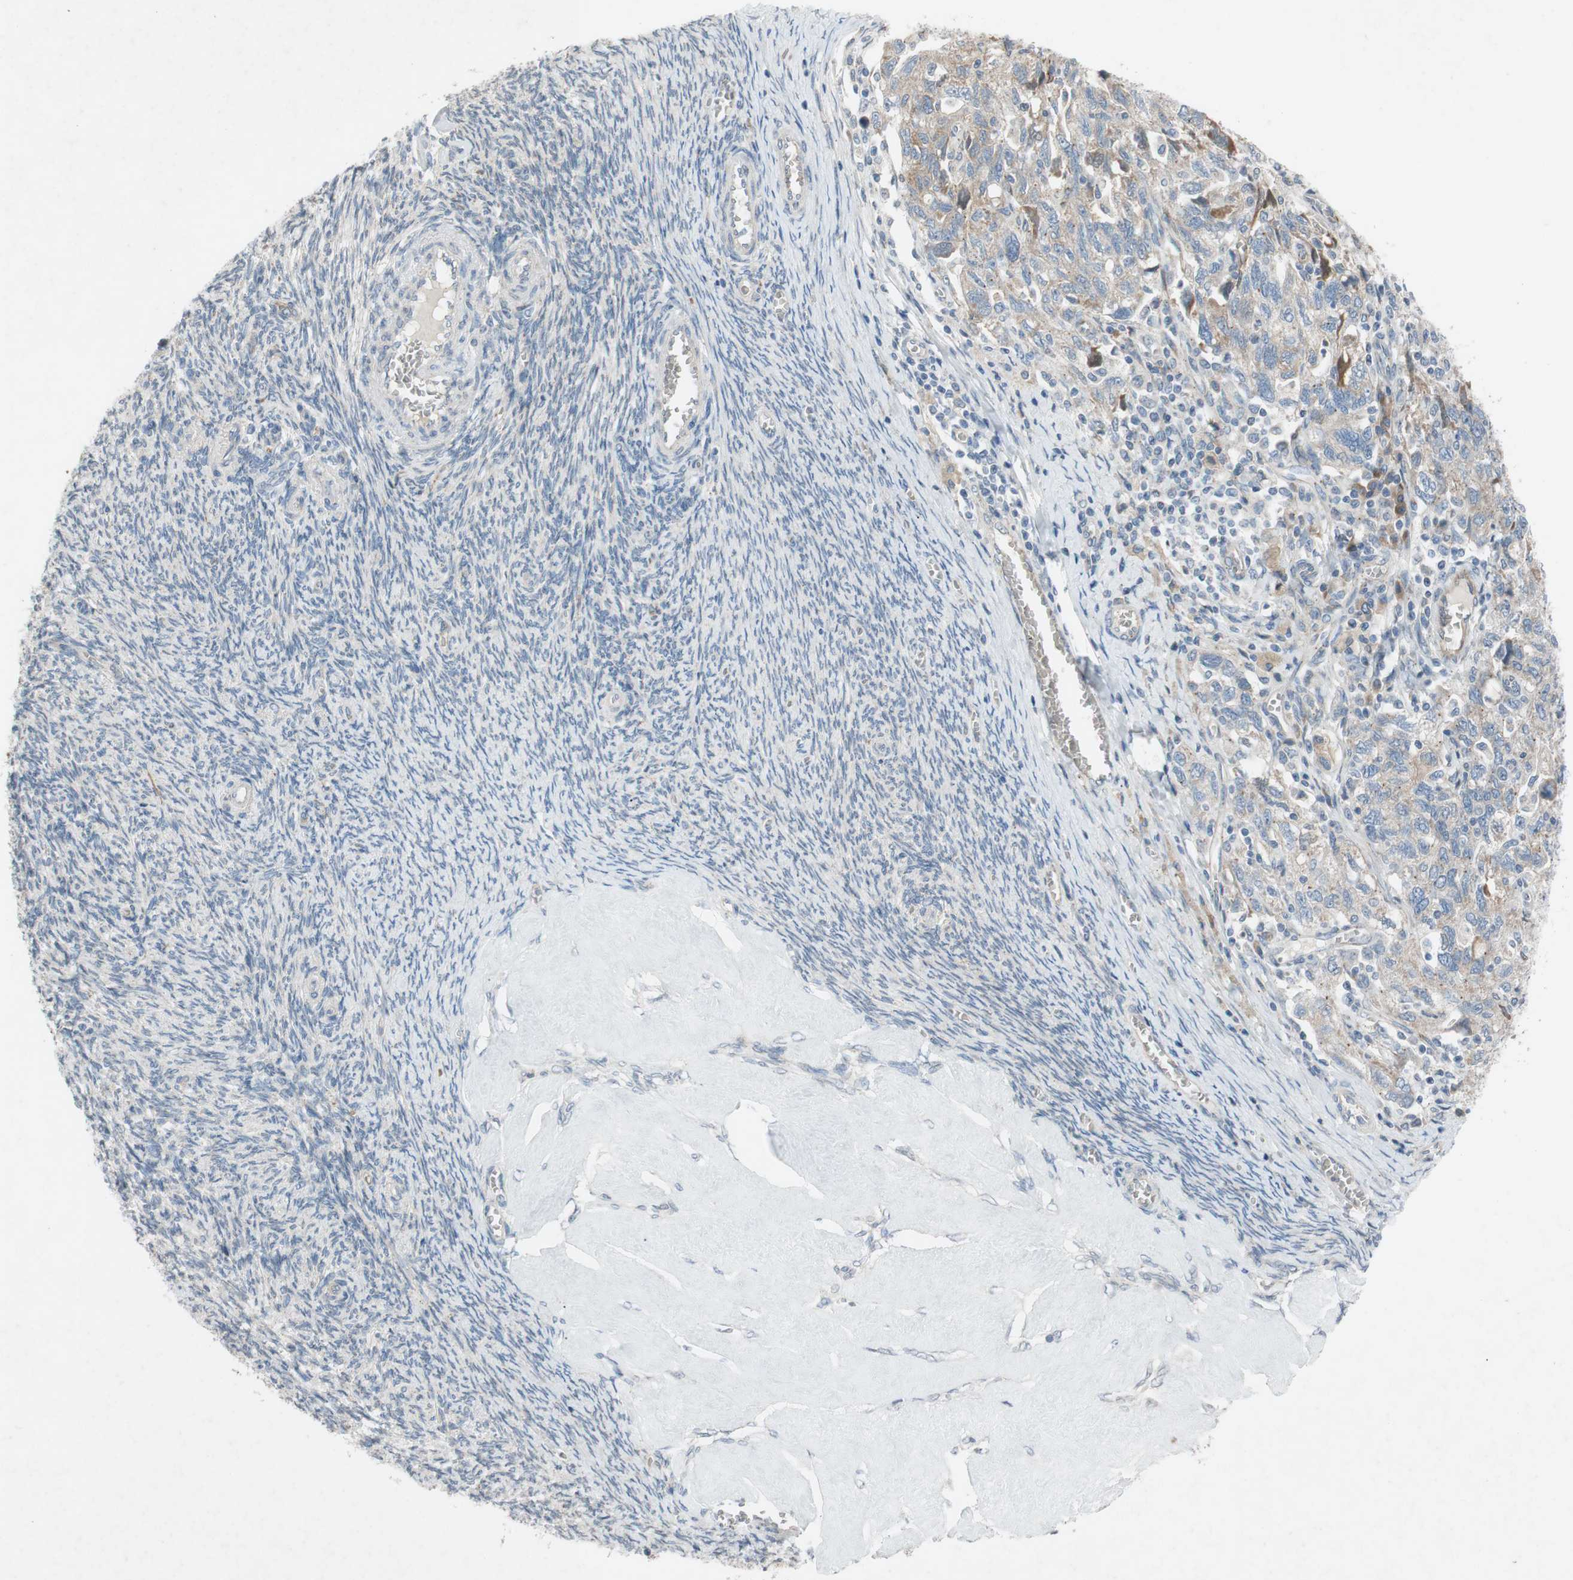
{"staining": {"intensity": "weak", "quantity": ">75%", "location": "cytoplasmic/membranous"}, "tissue": "ovarian cancer", "cell_type": "Tumor cells", "image_type": "cancer", "snomed": [{"axis": "morphology", "description": "Carcinoma, NOS"}, {"axis": "morphology", "description": "Cystadenocarcinoma, serous, NOS"}, {"axis": "topography", "description": "Ovary"}], "caption": "The immunohistochemical stain highlights weak cytoplasmic/membranous expression in tumor cells of ovarian cancer tissue.", "gene": "ADD2", "patient": {"sex": "female", "age": 69}}